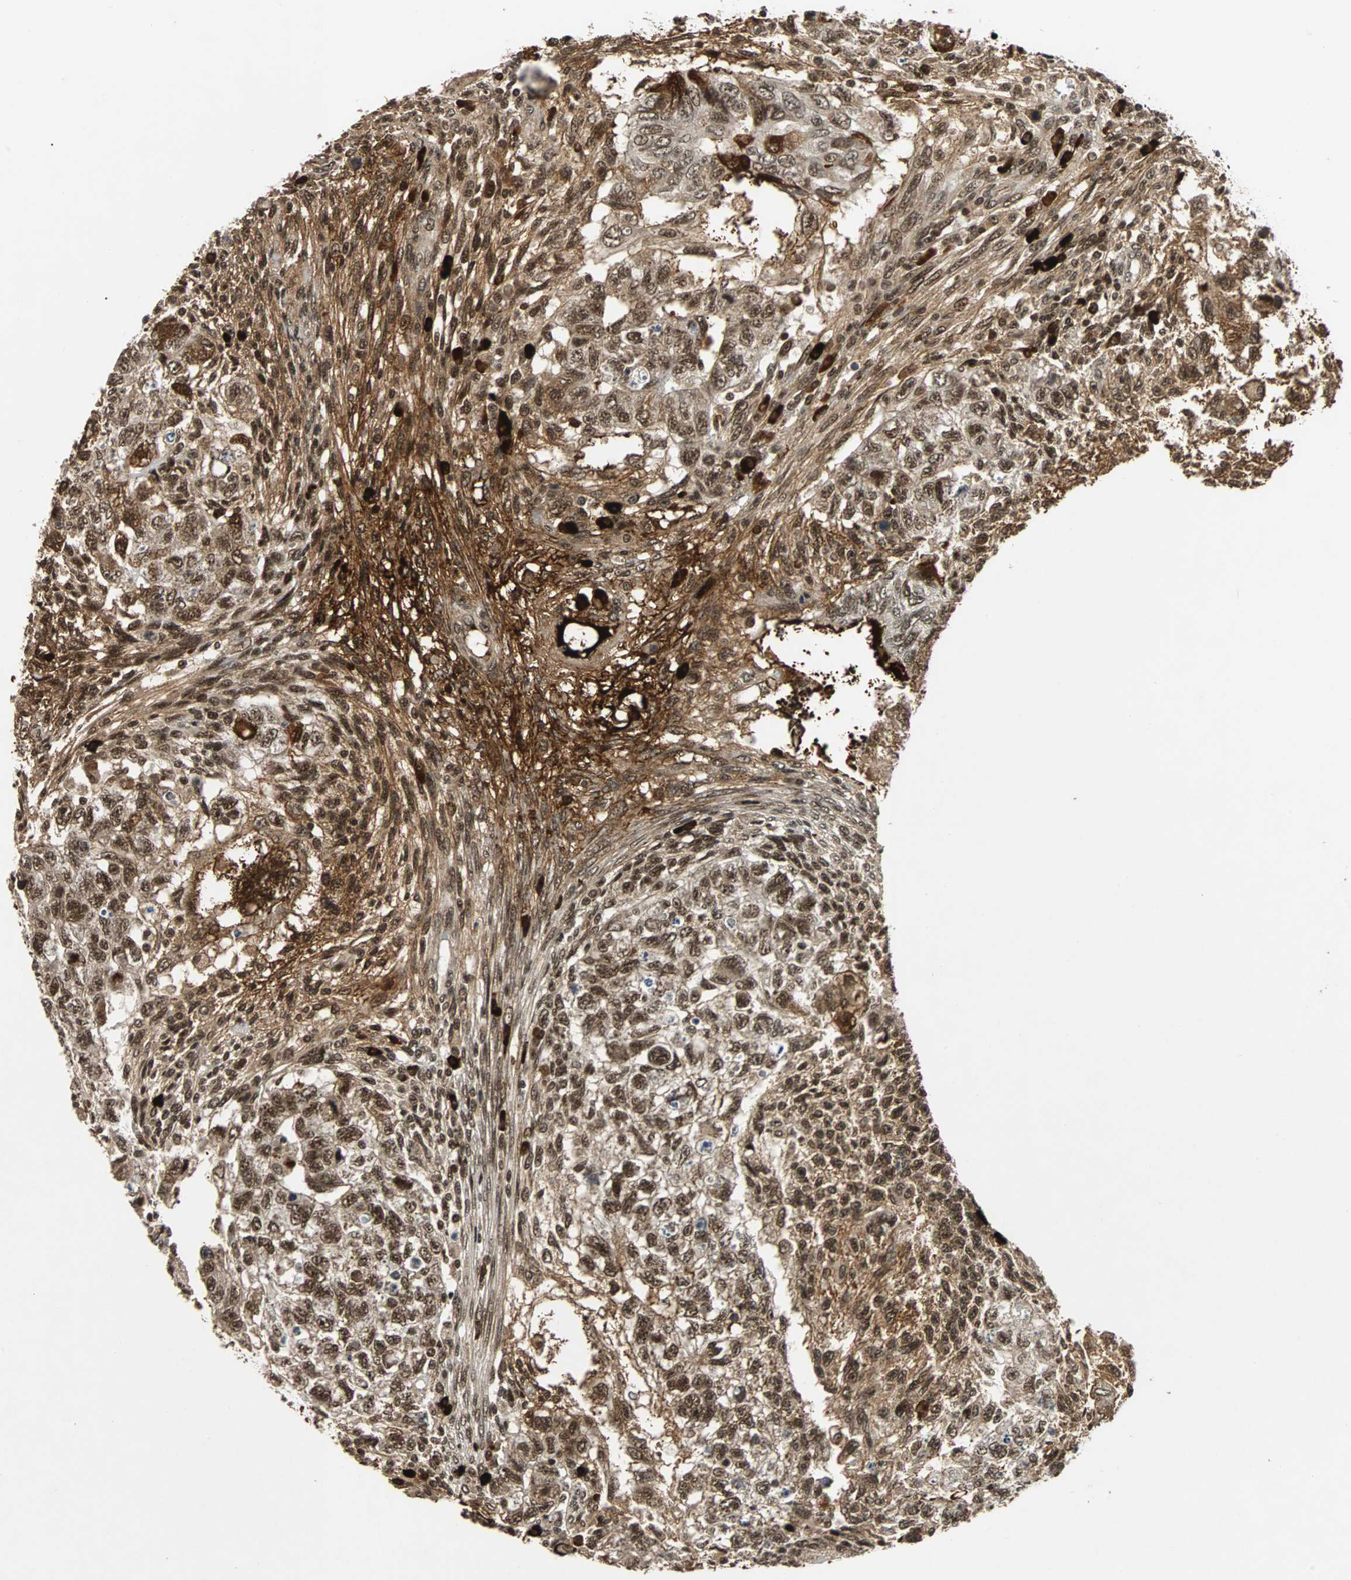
{"staining": {"intensity": "strong", "quantity": ">75%", "location": "nuclear"}, "tissue": "testis cancer", "cell_type": "Tumor cells", "image_type": "cancer", "snomed": [{"axis": "morphology", "description": "Normal tissue, NOS"}, {"axis": "morphology", "description": "Carcinoma, Embryonal, NOS"}, {"axis": "topography", "description": "Testis"}], "caption": "Protein expression analysis of testis embryonal carcinoma displays strong nuclear expression in about >75% of tumor cells. The protein of interest is stained brown, and the nuclei are stained in blue (DAB (3,3'-diaminobenzidine) IHC with brightfield microscopy, high magnification).", "gene": "TAF5", "patient": {"sex": "male", "age": 36}}